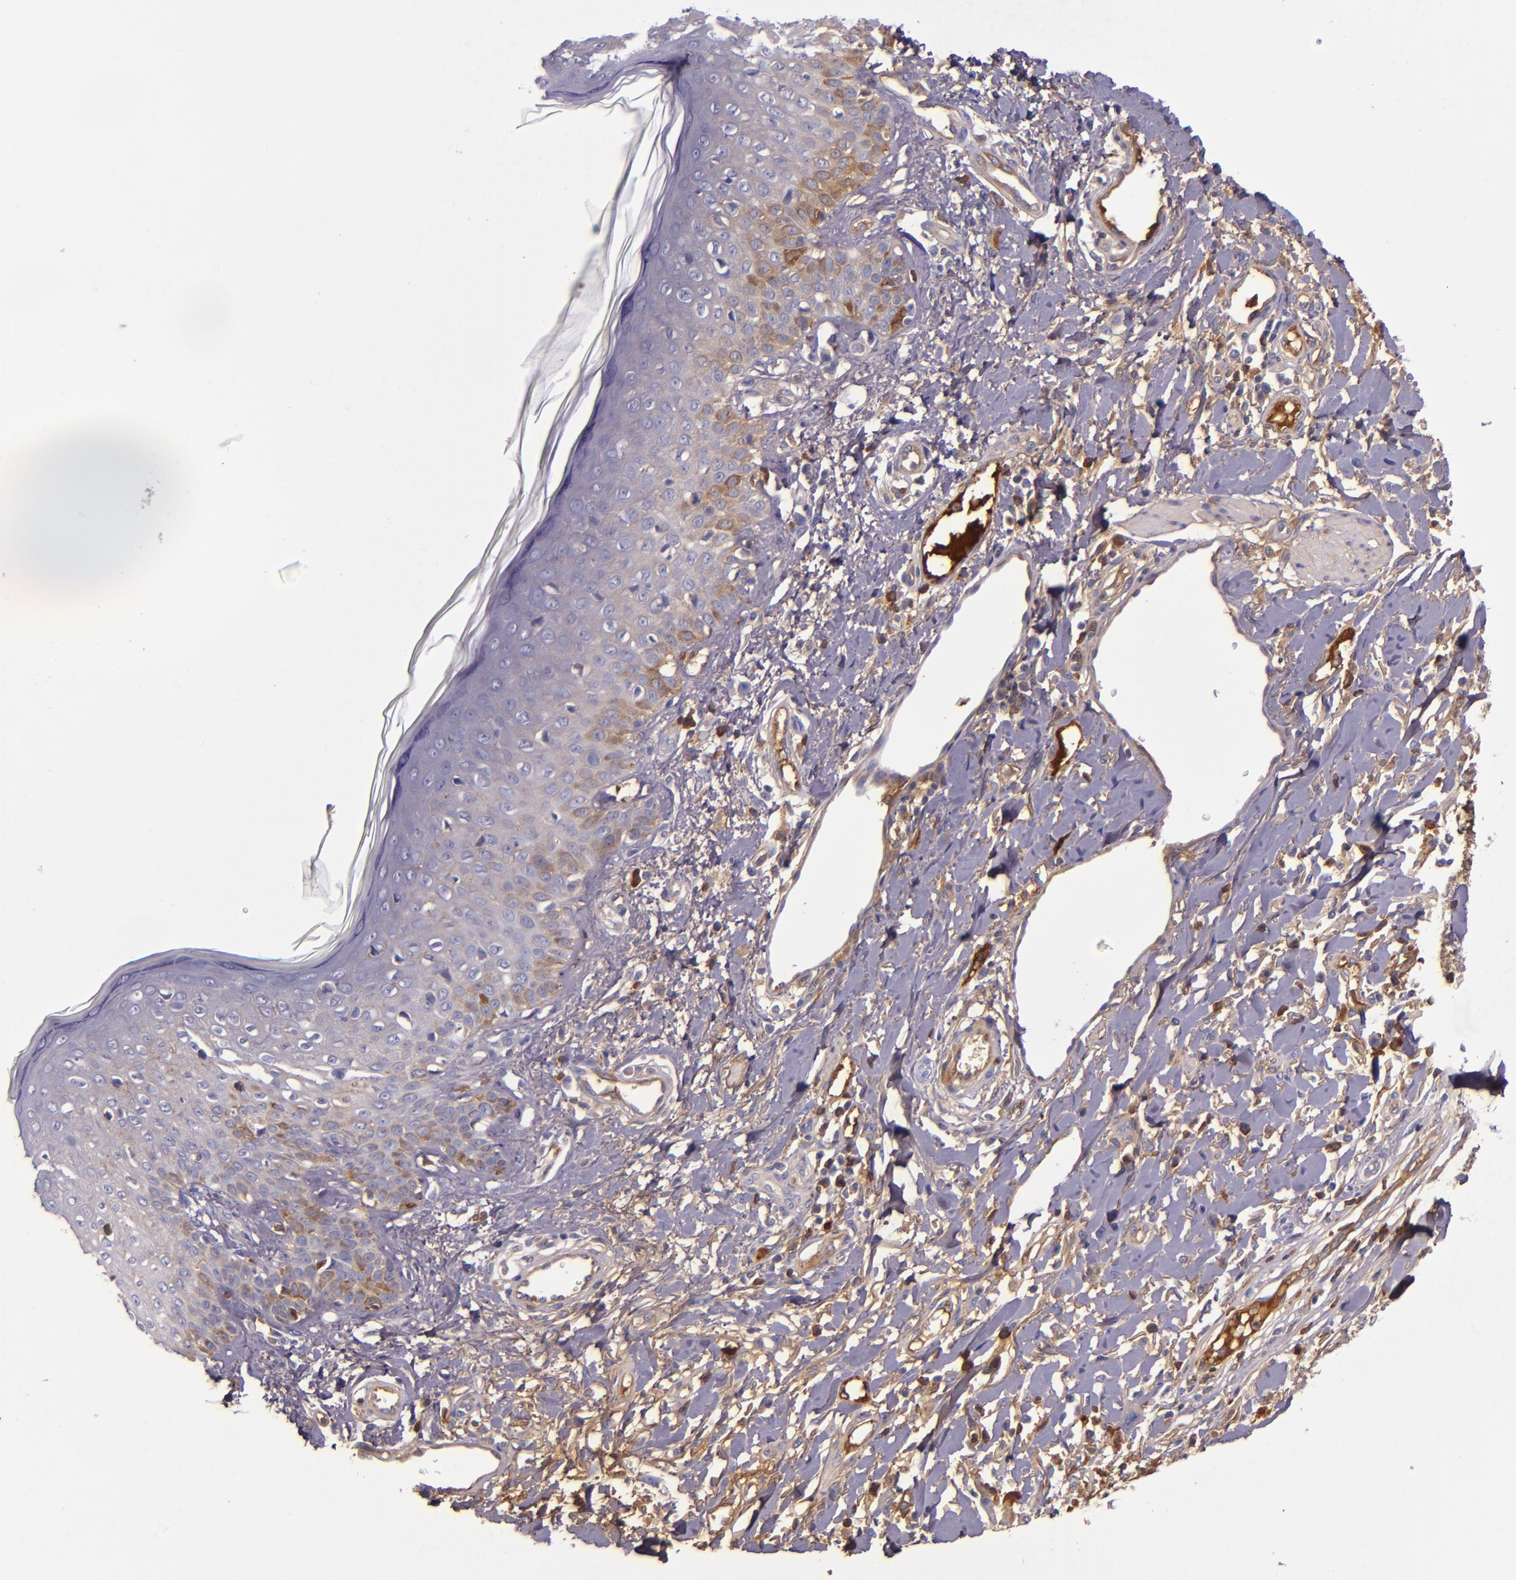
{"staining": {"intensity": "moderate", "quantity": "25%-75%", "location": "cytoplasmic/membranous"}, "tissue": "skin cancer", "cell_type": "Tumor cells", "image_type": "cancer", "snomed": [{"axis": "morphology", "description": "Squamous cell carcinoma, NOS"}, {"axis": "topography", "description": "Skin"}], "caption": "Protein expression analysis of human skin cancer reveals moderate cytoplasmic/membranous positivity in approximately 25%-75% of tumor cells.", "gene": "CLEC3B", "patient": {"sex": "female", "age": 59}}